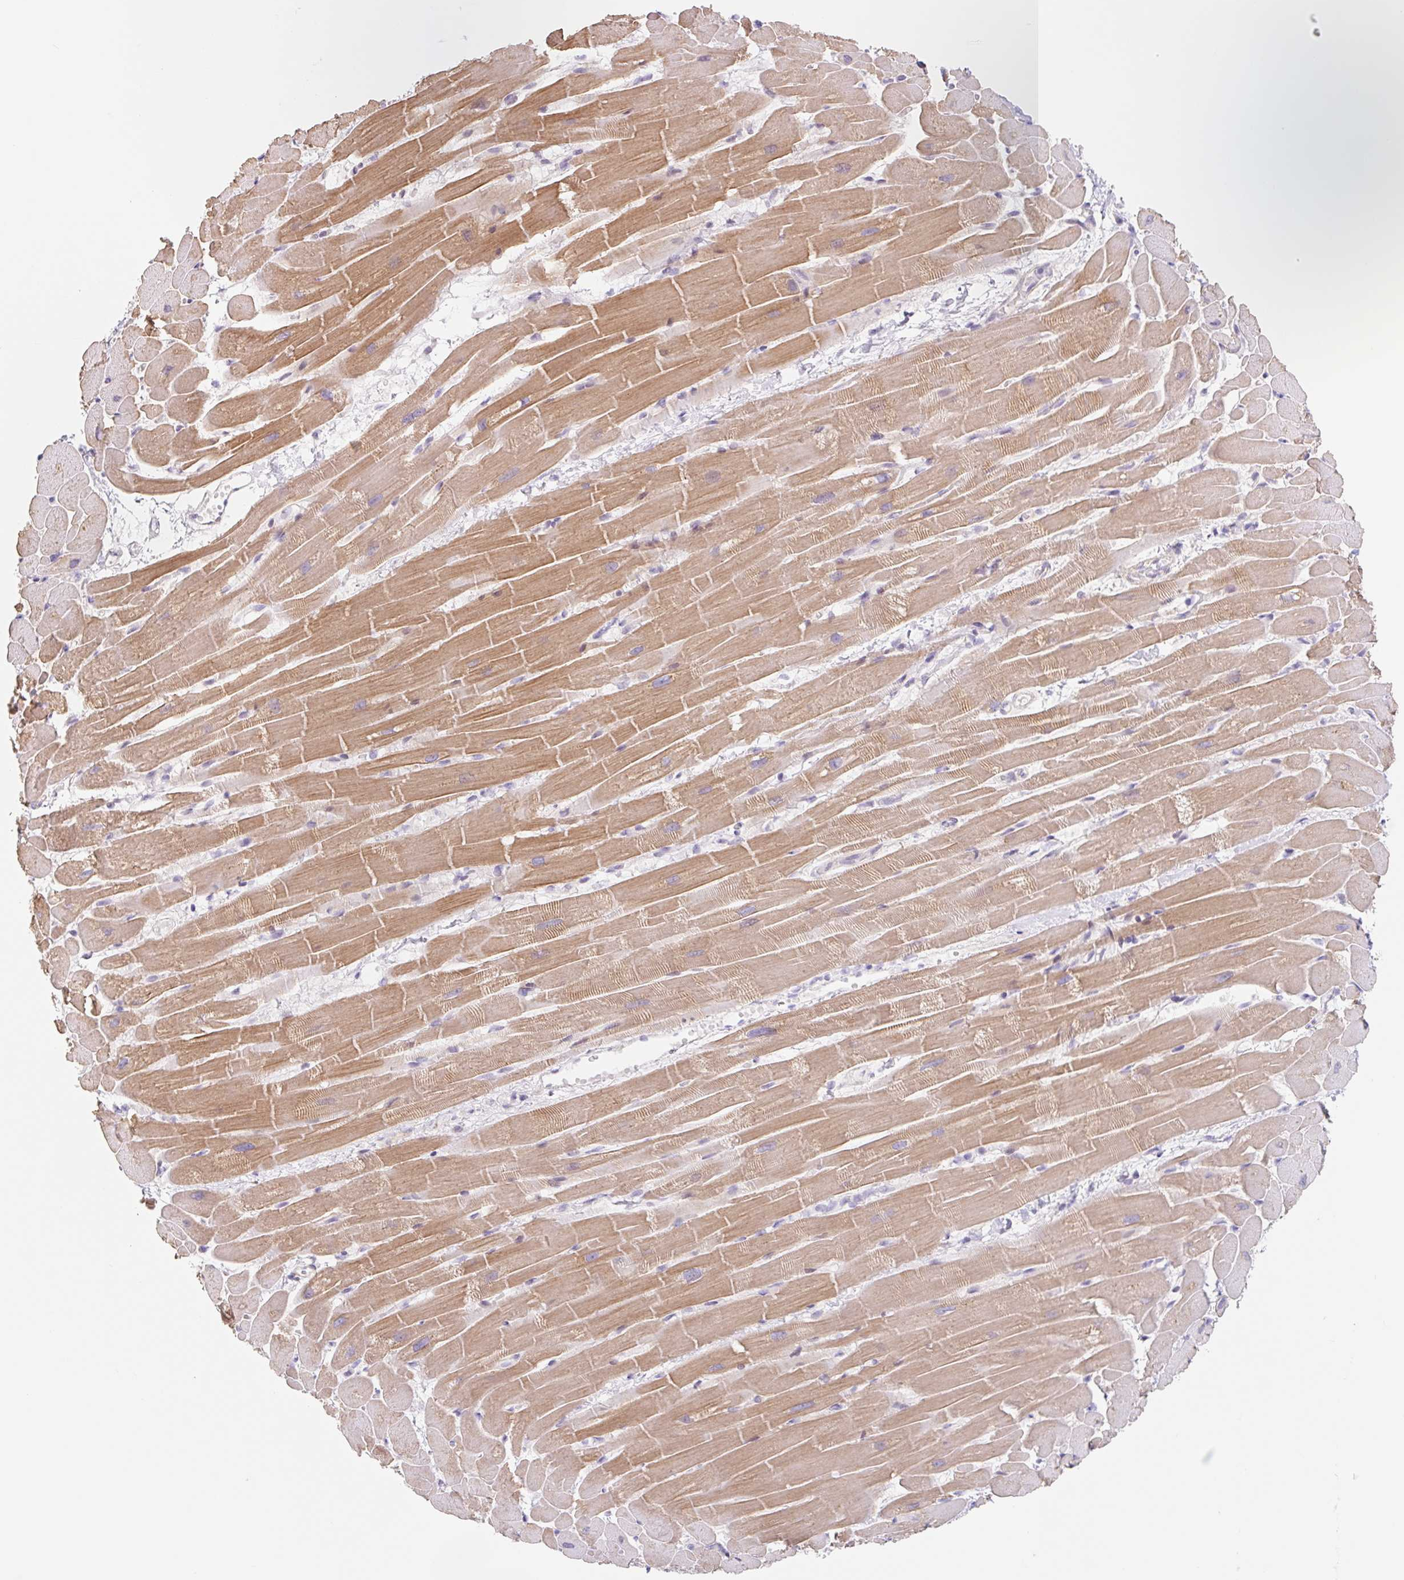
{"staining": {"intensity": "moderate", "quantity": ">75%", "location": "cytoplasmic/membranous"}, "tissue": "heart muscle", "cell_type": "Cardiomyocytes", "image_type": "normal", "snomed": [{"axis": "morphology", "description": "Normal tissue, NOS"}, {"axis": "topography", "description": "Heart"}], "caption": "This image reveals normal heart muscle stained with immunohistochemistry to label a protein in brown. The cytoplasmic/membranous of cardiomyocytes show moderate positivity for the protein. Nuclei are counter-stained blue.", "gene": "DCAF17", "patient": {"sex": "male", "age": 37}}